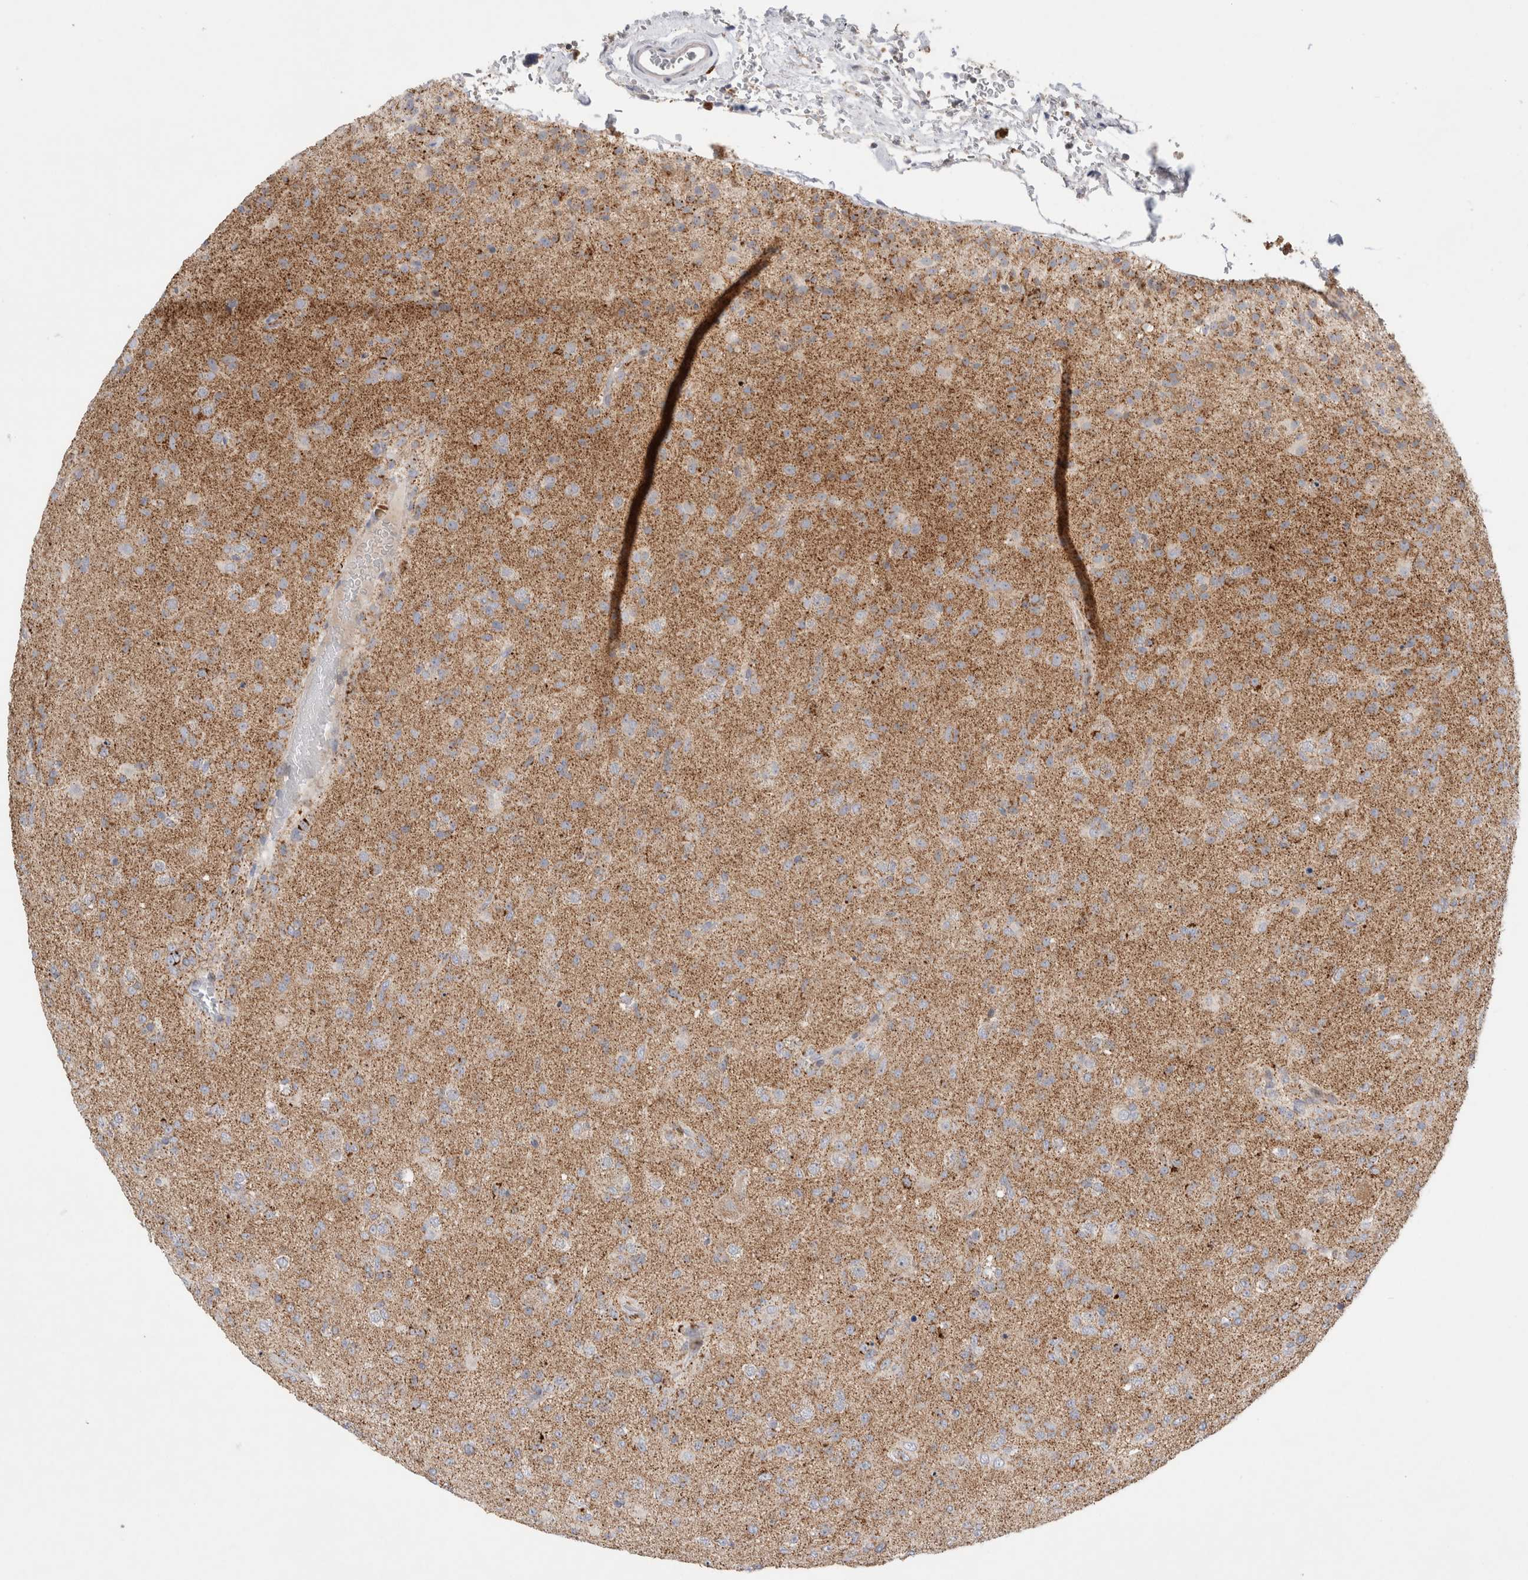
{"staining": {"intensity": "moderate", "quantity": "<25%", "location": "cytoplasmic/membranous"}, "tissue": "glioma", "cell_type": "Tumor cells", "image_type": "cancer", "snomed": [{"axis": "morphology", "description": "Glioma, malignant, Low grade"}, {"axis": "topography", "description": "Brain"}], "caption": "Brown immunohistochemical staining in glioma displays moderate cytoplasmic/membranous staining in approximately <25% of tumor cells.", "gene": "CHADL", "patient": {"sex": "male", "age": 65}}